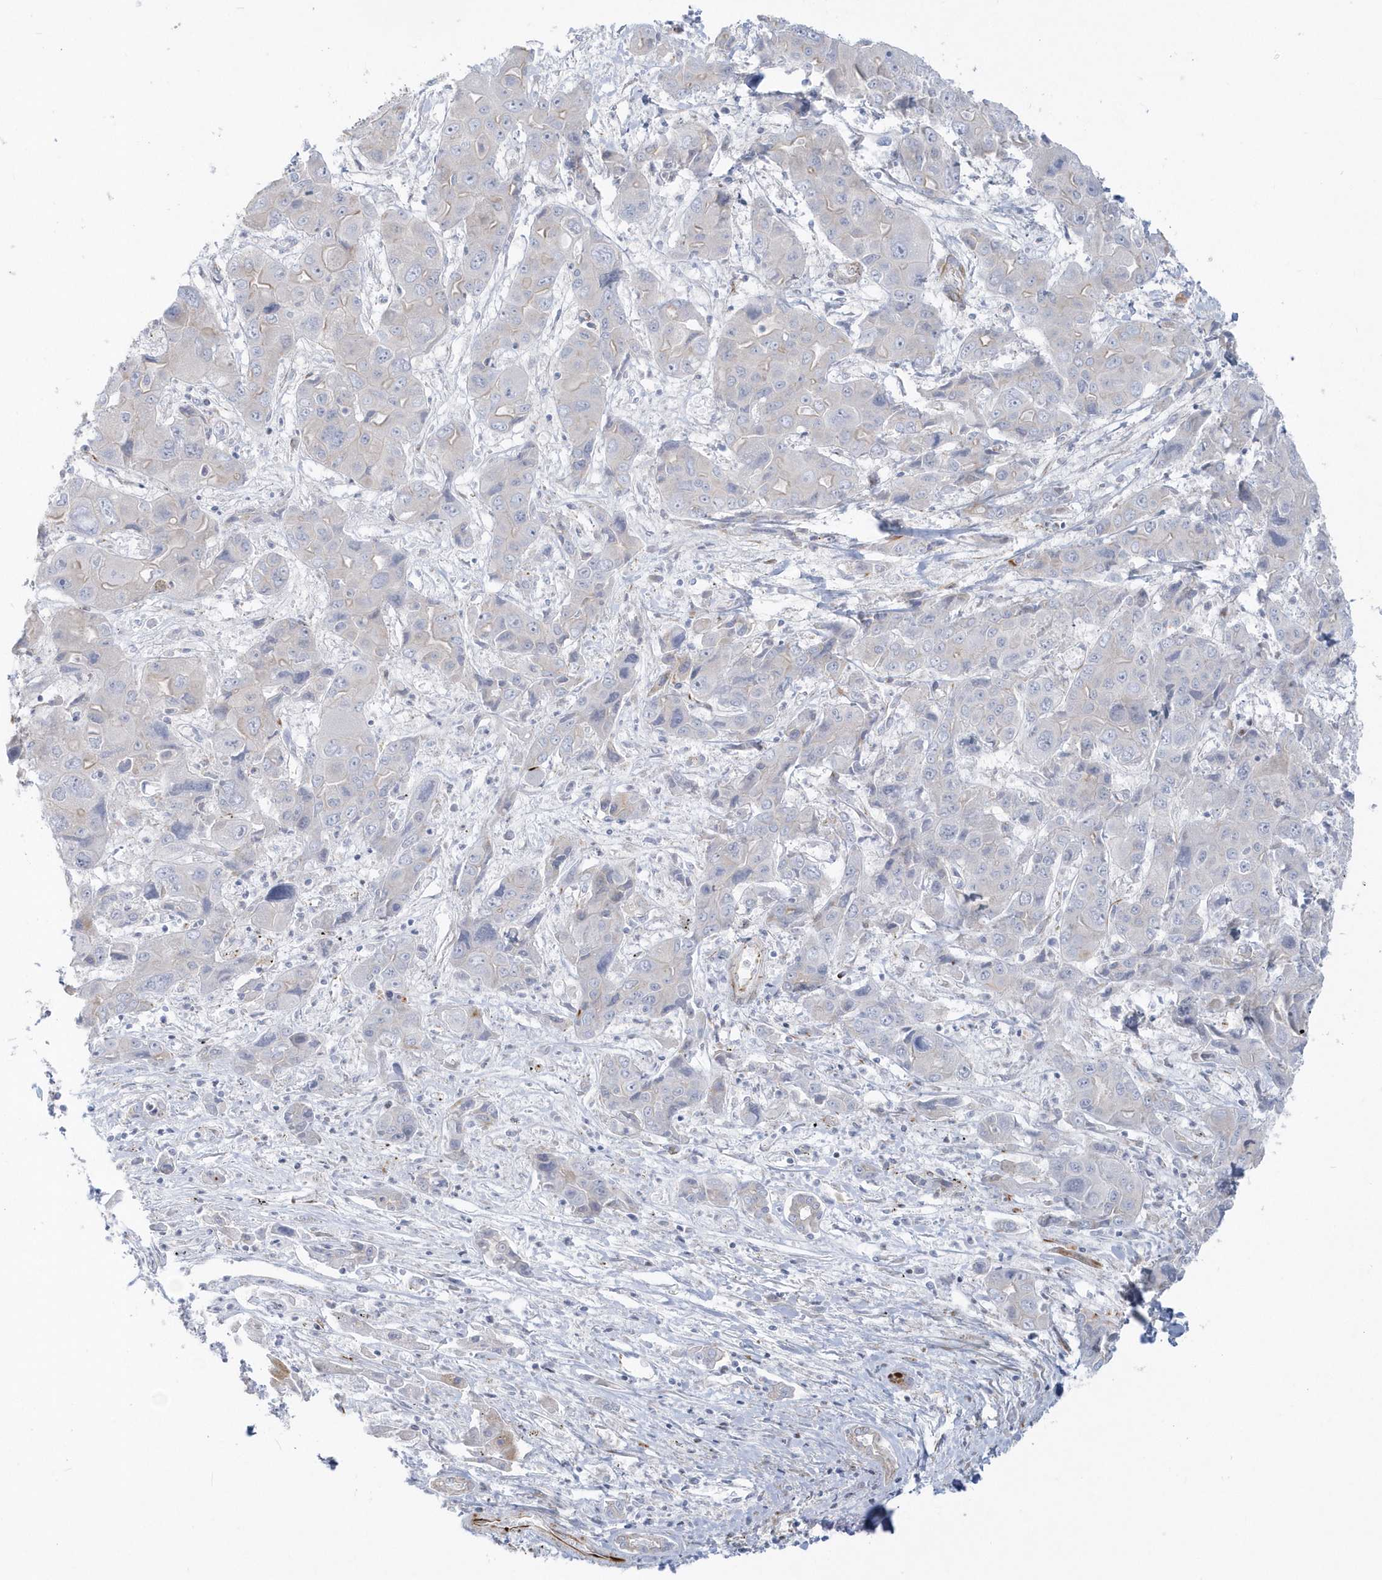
{"staining": {"intensity": "negative", "quantity": "none", "location": "none"}, "tissue": "liver cancer", "cell_type": "Tumor cells", "image_type": "cancer", "snomed": [{"axis": "morphology", "description": "Cholangiocarcinoma"}, {"axis": "topography", "description": "Liver"}], "caption": "Tumor cells show no significant staining in liver cancer.", "gene": "PPIL6", "patient": {"sex": "male", "age": 67}}